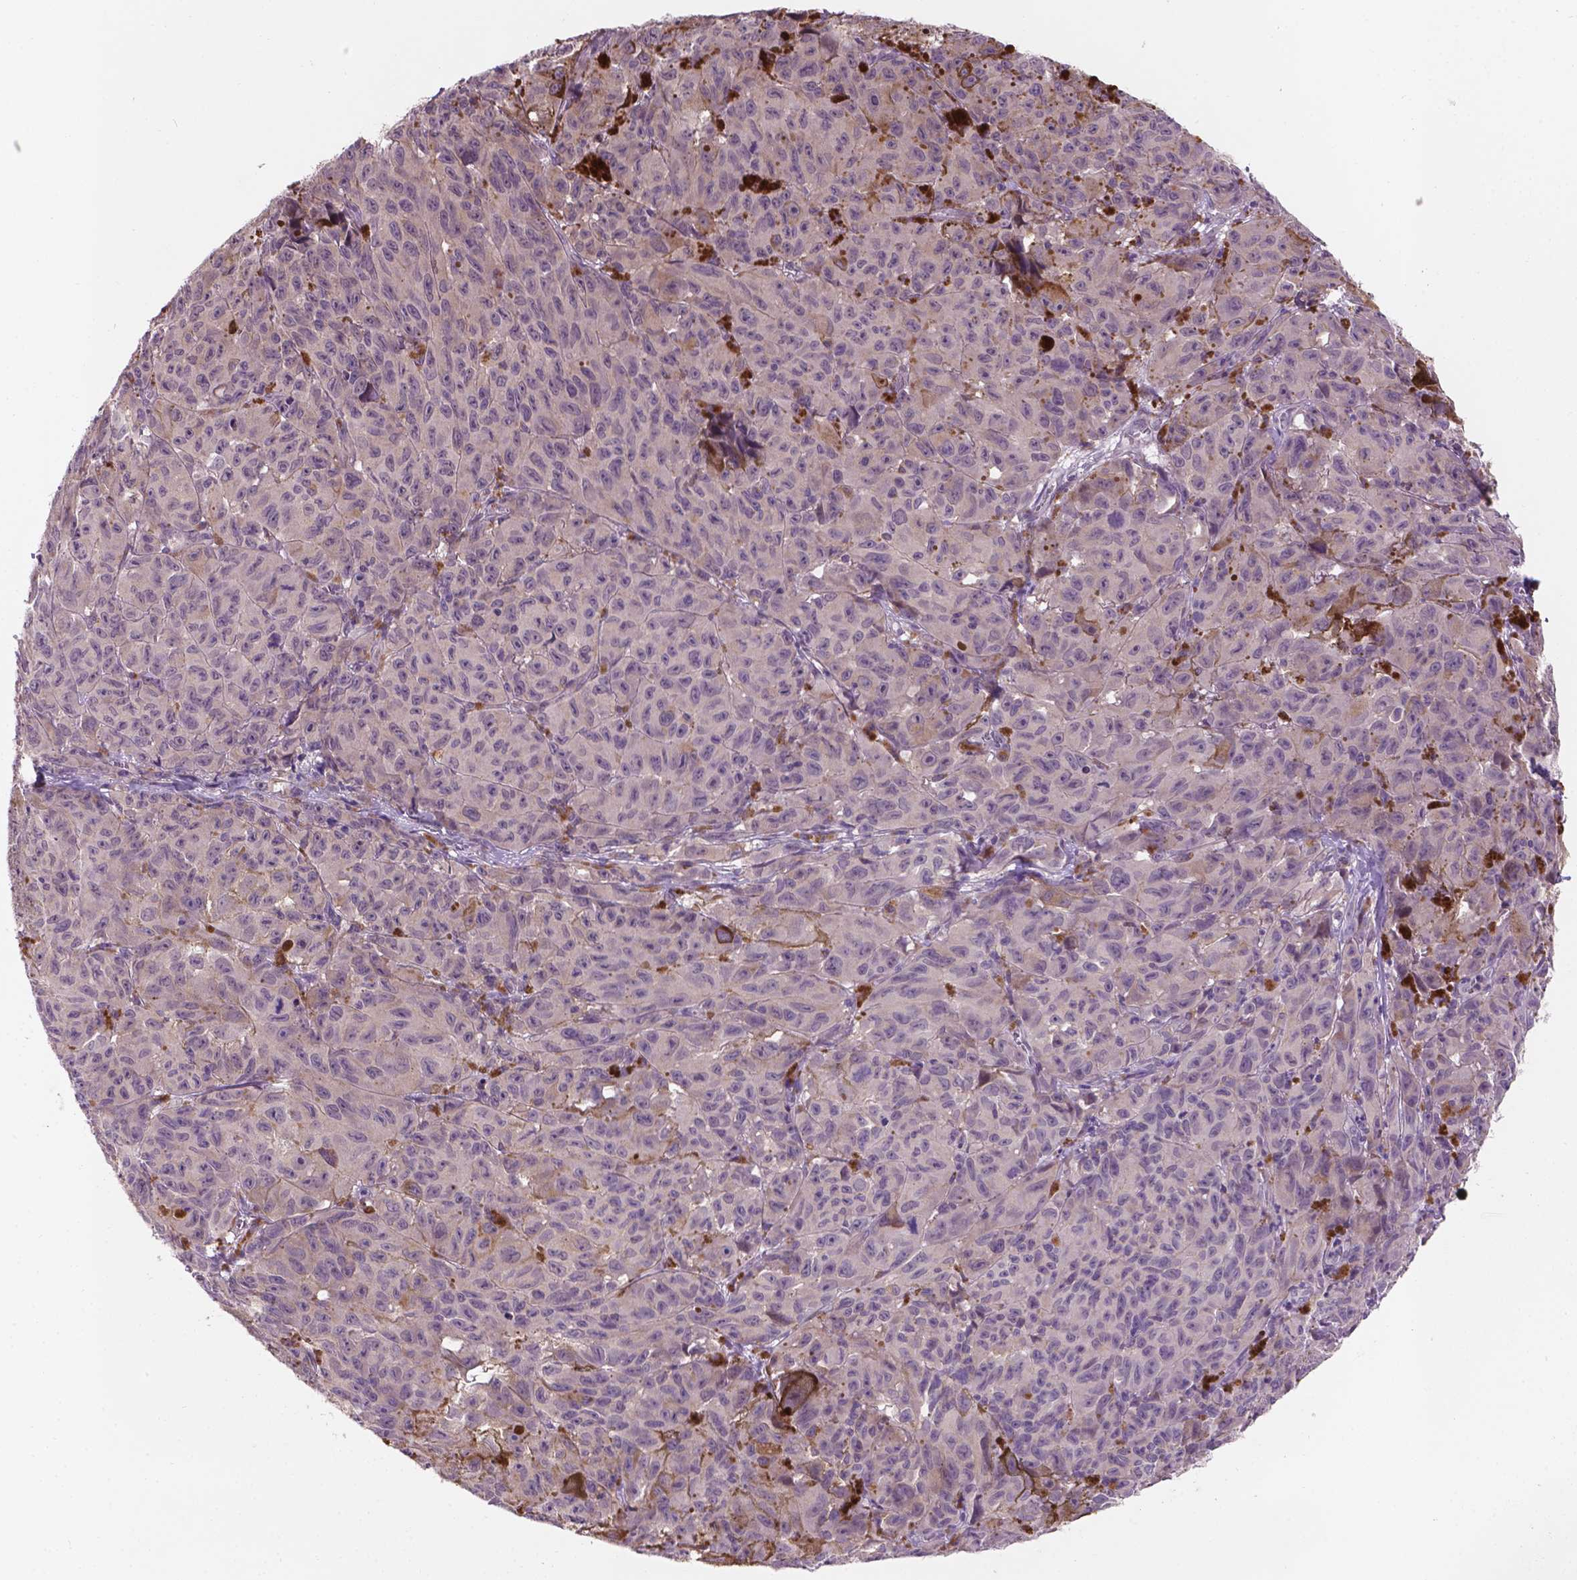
{"staining": {"intensity": "negative", "quantity": "none", "location": "none"}, "tissue": "melanoma", "cell_type": "Tumor cells", "image_type": "cancer", "snomed": [{"axis": "morphology", "description": "Malignant melanoma, NOS"}, {"axis": "topography", "description": "Vulva, labia, clitoris and Bartholin´s gland, NO"}], "caption": "IHC of melanoma reveals no positivity in tumor cells.", "gene": "GXYLT2", "patient": {"sex": "female", "age": 75}}